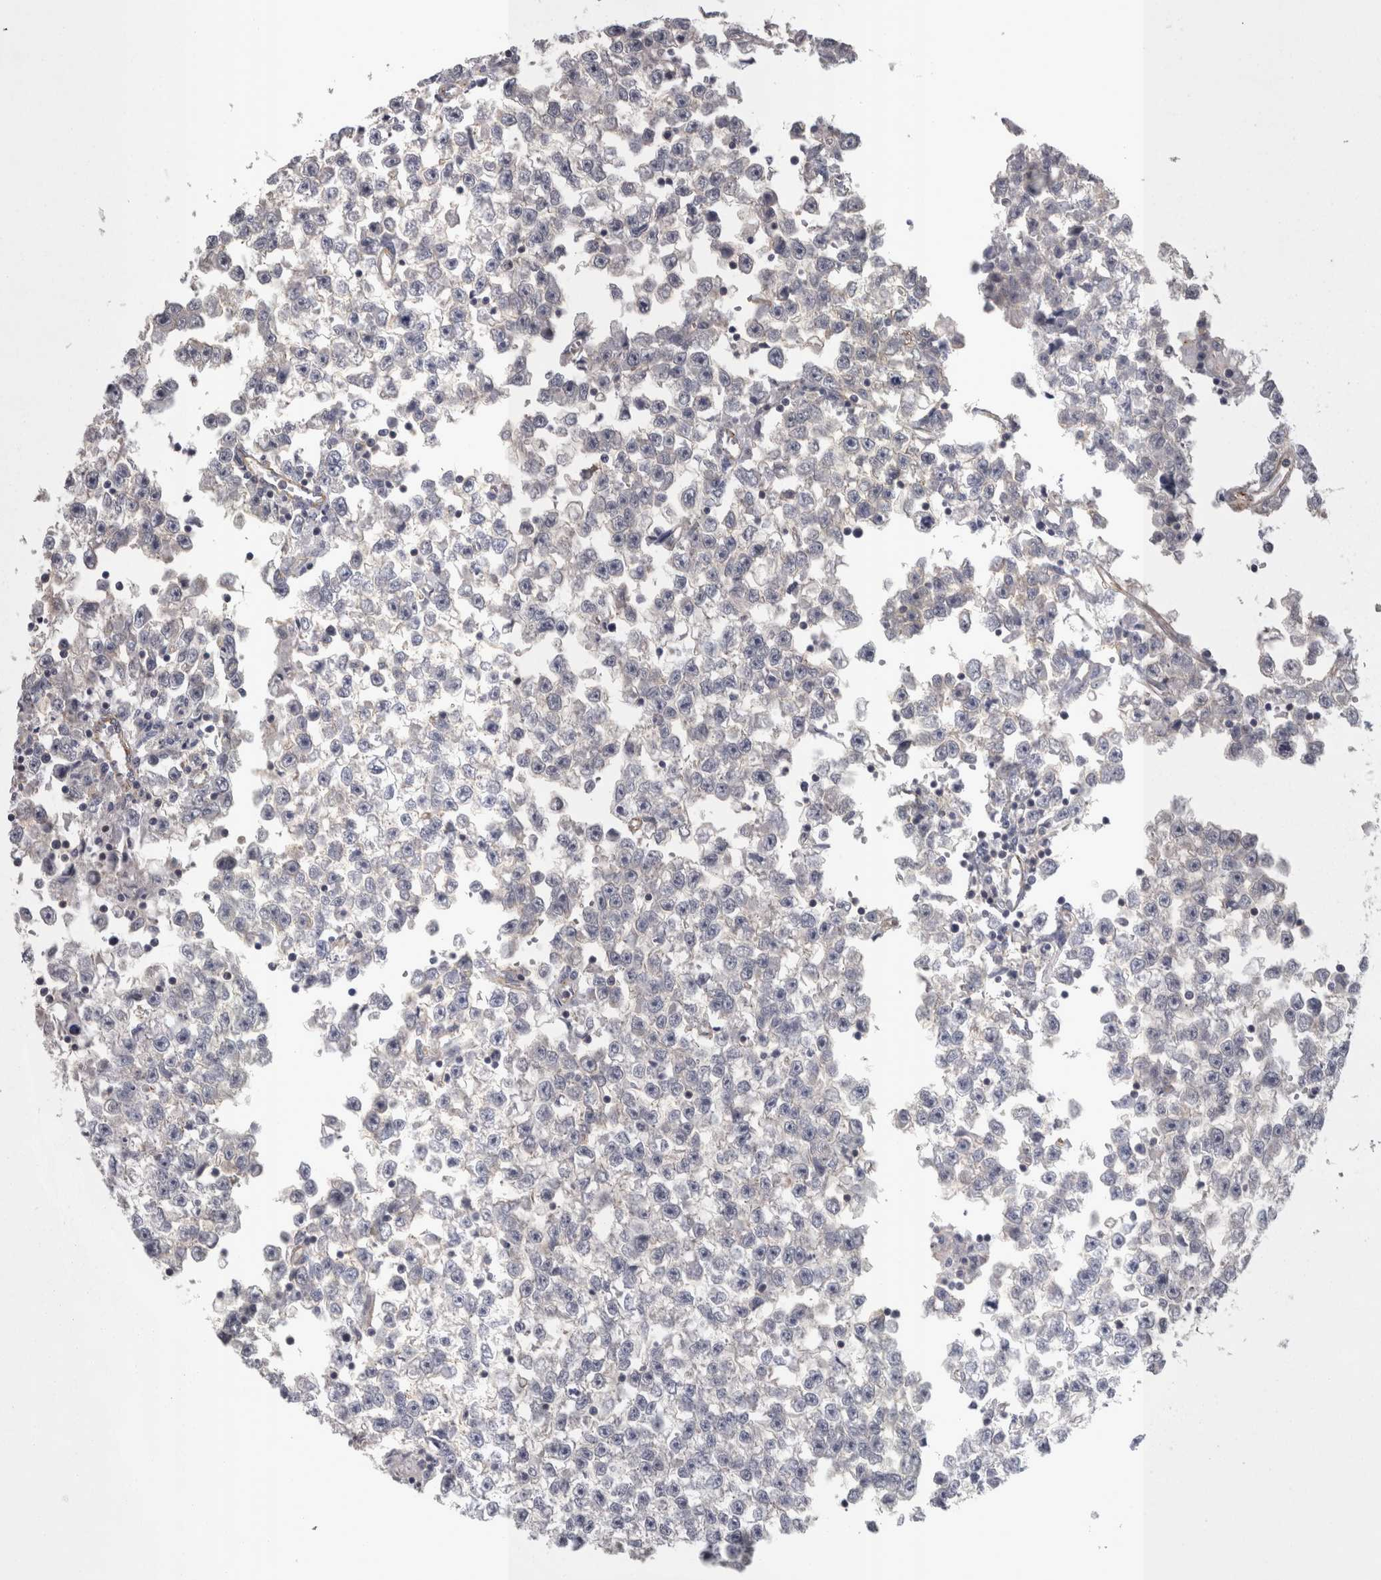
{"staining": {"intensity": "negative", "quantity": "none", "location": "none"}, "tissue": "testis cancer", "cell_type": "Tumor cells", "image_type": "cancer", "snomed": [{"axis": "morphology", "description": "Seminoma, NOS"}, {"axis": "morphology", "description": "Carcinoma, Embryonal, NOS"}, {"axis": "topography", "description": "Testis"}], "caption": "High power microscopy histopathology image of an IHC micrograph of embryonal carcinoma (testis), revealing no significant positivity in tumor cells.", "gene": "LYZL6", "patient": {"sex": "male", "age": 51}}